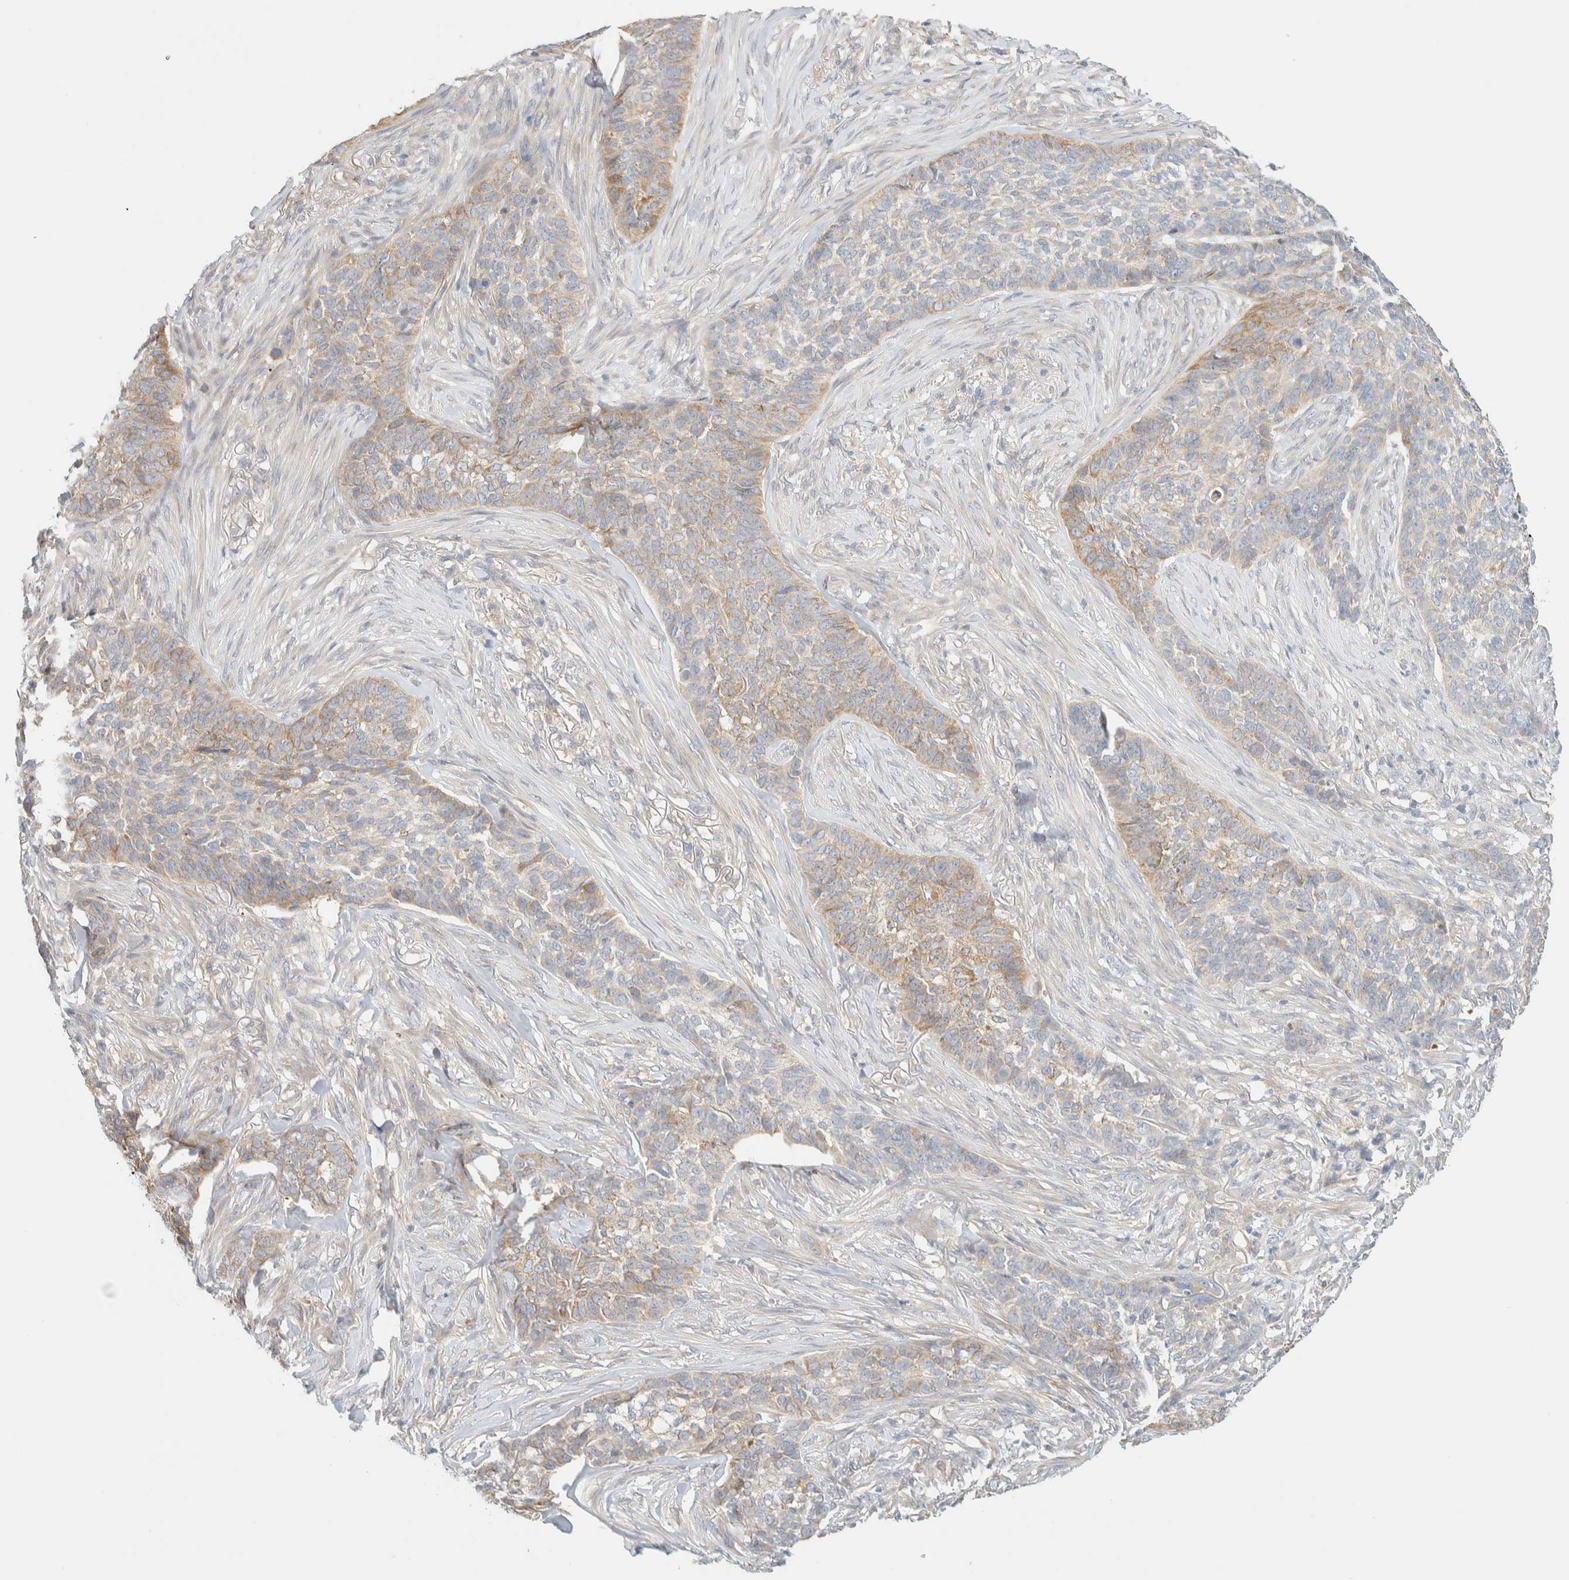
{"staining": {"intensity": "weak", "quantity": "25%-75%", "location": "cytoplasmic/membranous"}, "tissue": "skin cancer", "cell_type": "Tumor cells", "image_type": "cancer", "snomed": [{"axis": "morphology", "description": "Basal cell carcinoma"}, {"axis": "topography", "description": "Skin"}], "caption": "Immunohistochemical staining of skin cancer (basal cell carcinoma) exhibits low levels of weak cytoplasmic/membranous staining in approximately 25%-75% of tumor cells.", "gene": "NT5C", "patient": {"sex": "male", "age": 85}}